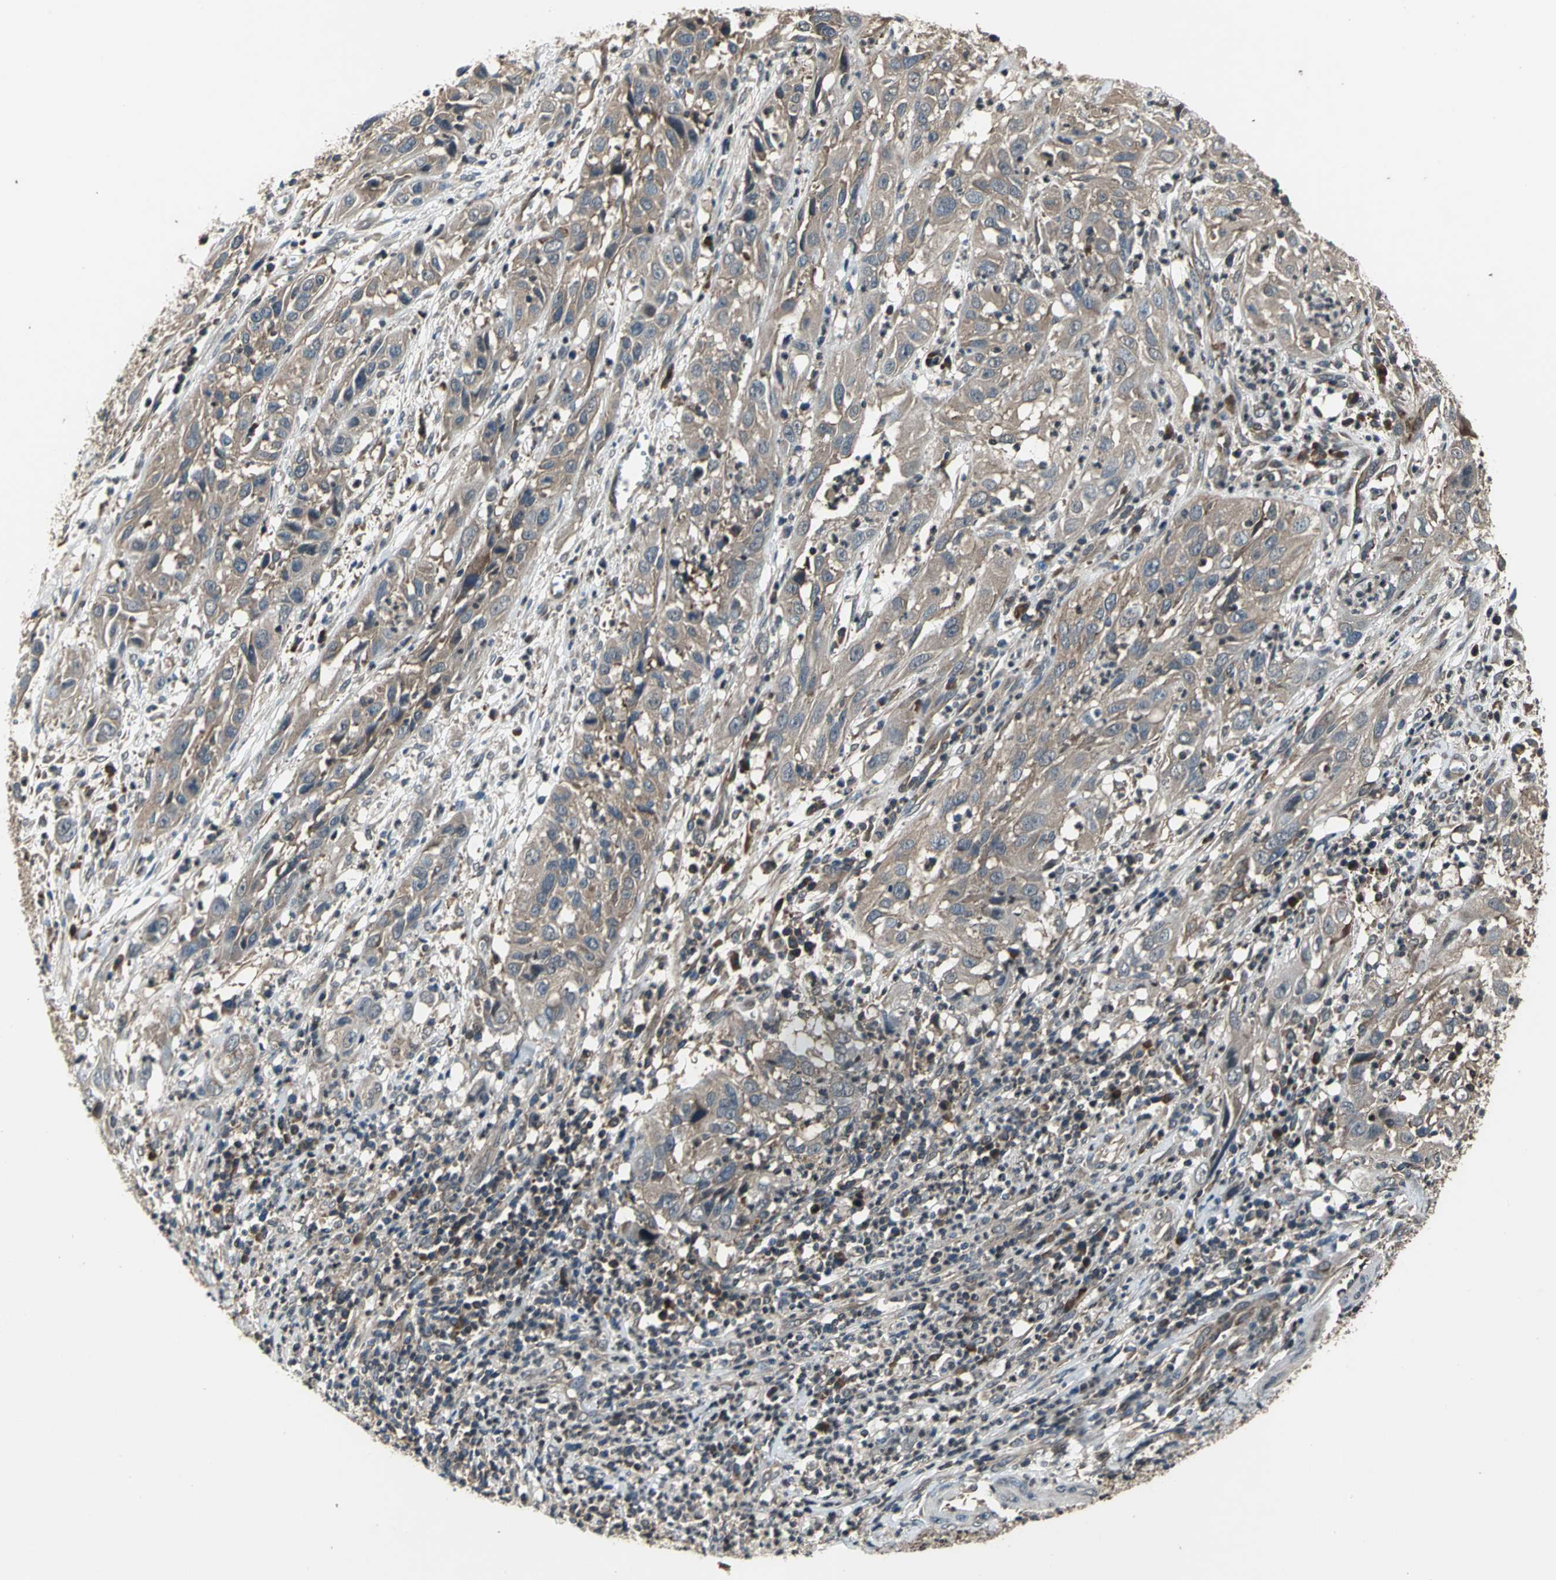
{"staining": {"intensity": "moderate", "quantity": ">75%", "location": "cytoplasmic/membranous"}, "tissue": "cervical cancer", "cell_type": "Tumor cells", "image_type": "cancer", "snomed": [{"axis": "morphology", "description": "Squamous cell carcinoma, NOS"}, {"axis": "topography", "description": "Cervix"}], "caption": "A high-resolution photomicrograph shows IHC staining of cervical cancer, which reveals moderate cytoplasmic/membranous staining in about >75% of tumor cells.", "gene": "EIF2B2", "patient": {"sex": "female", "age": 32}}